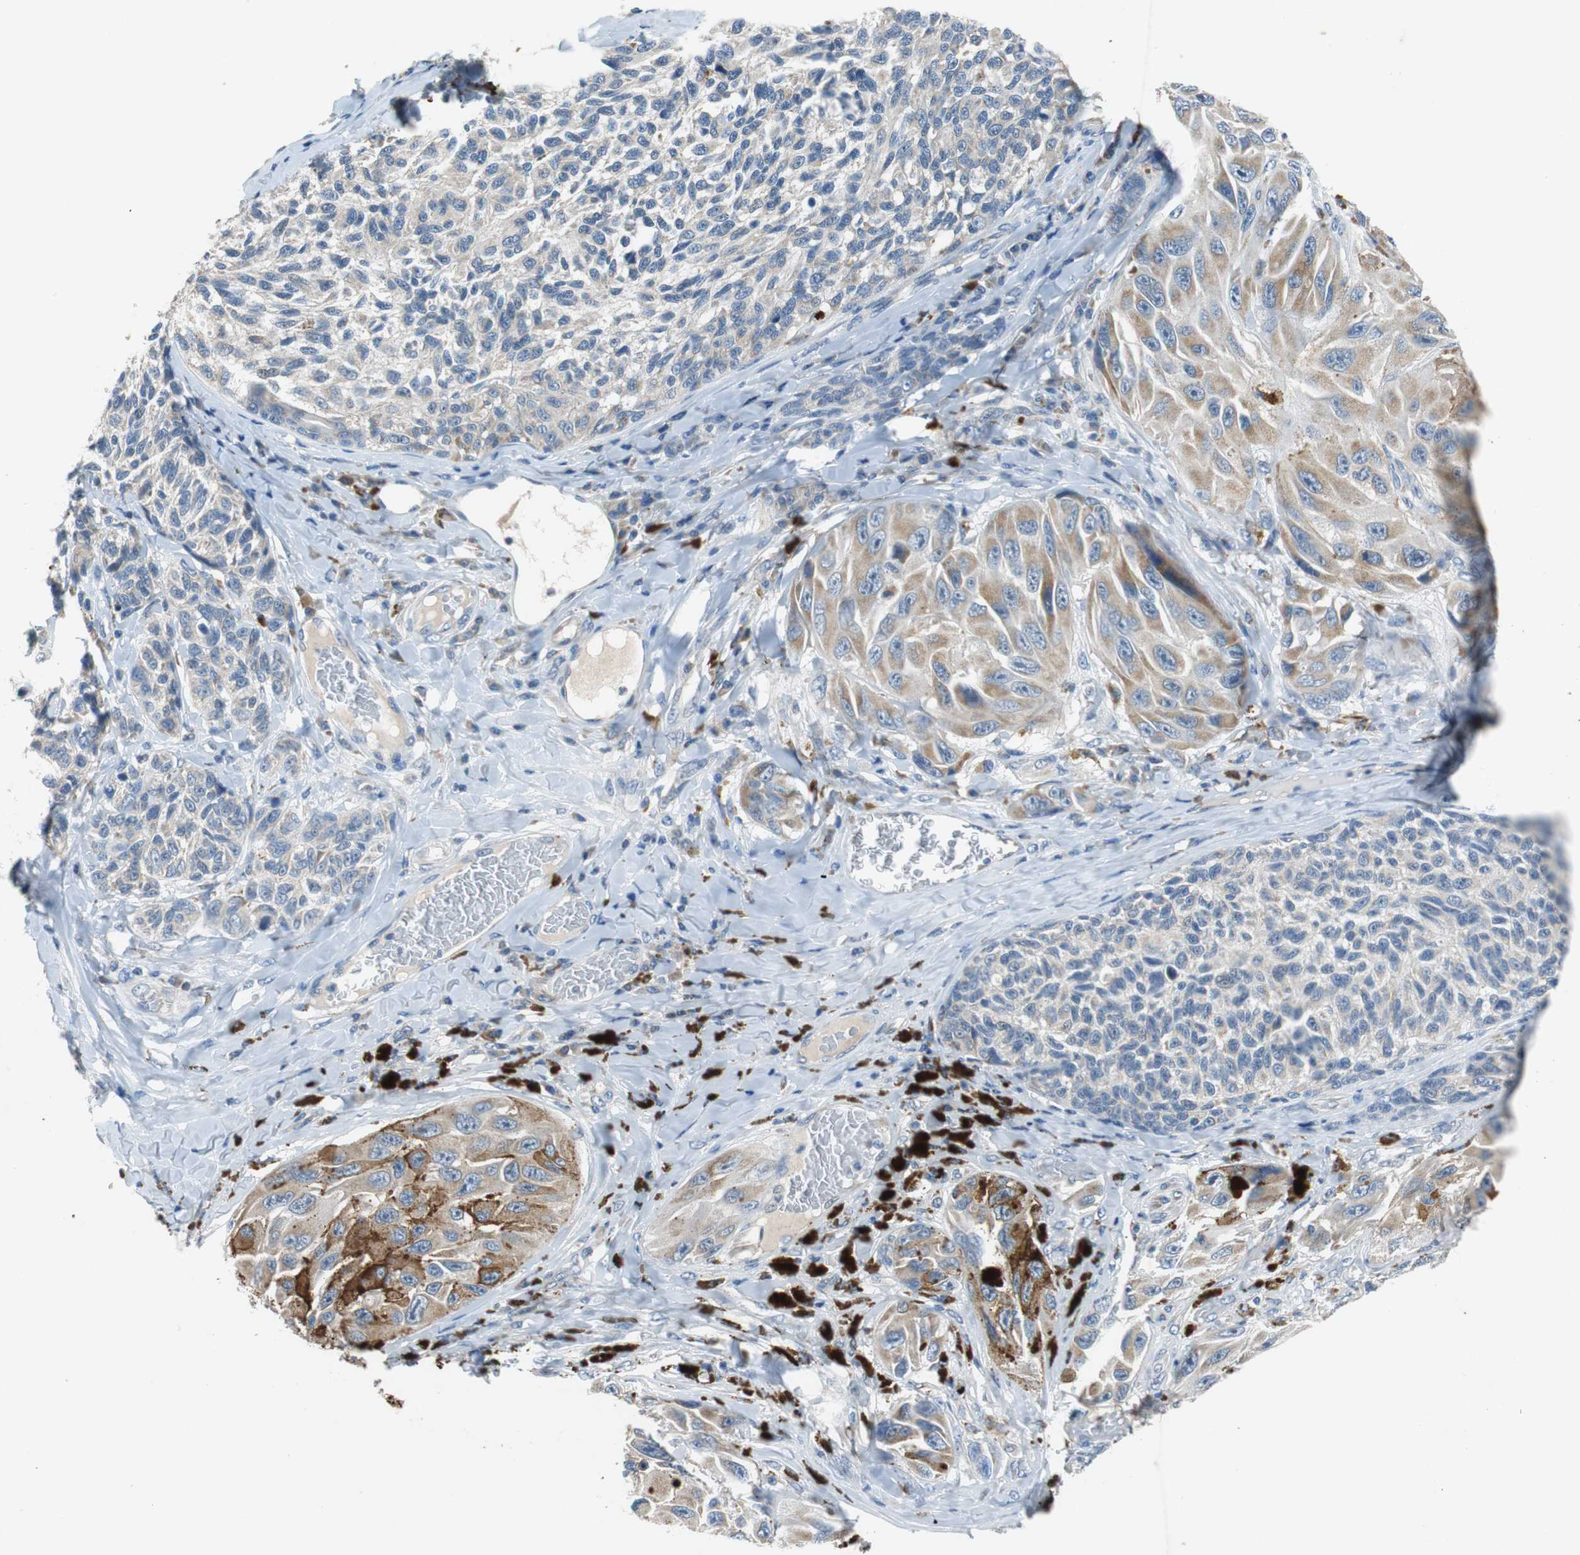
{"staining": {"intensity": "weak", "quantity": "25%-75%", "location": "cytoplasmic/membranous"}, "tissue": "melanoma", "cell_type": "Tumor cells", "image_type": "cancer", "snomed": [{"axis": "morphology", "description": "Malignant melanoma, NOS"}, {"axis": "topography", "description": "Skin"}], "caption": "Immunohistochemical staining of human melanoma displays low levels of weak cytoplasmic/membranous protein positivity in approximately 25%-75% of tumor cells.", "gene": "NLGN1", "patient": {"sex": "female", "age": 73}}